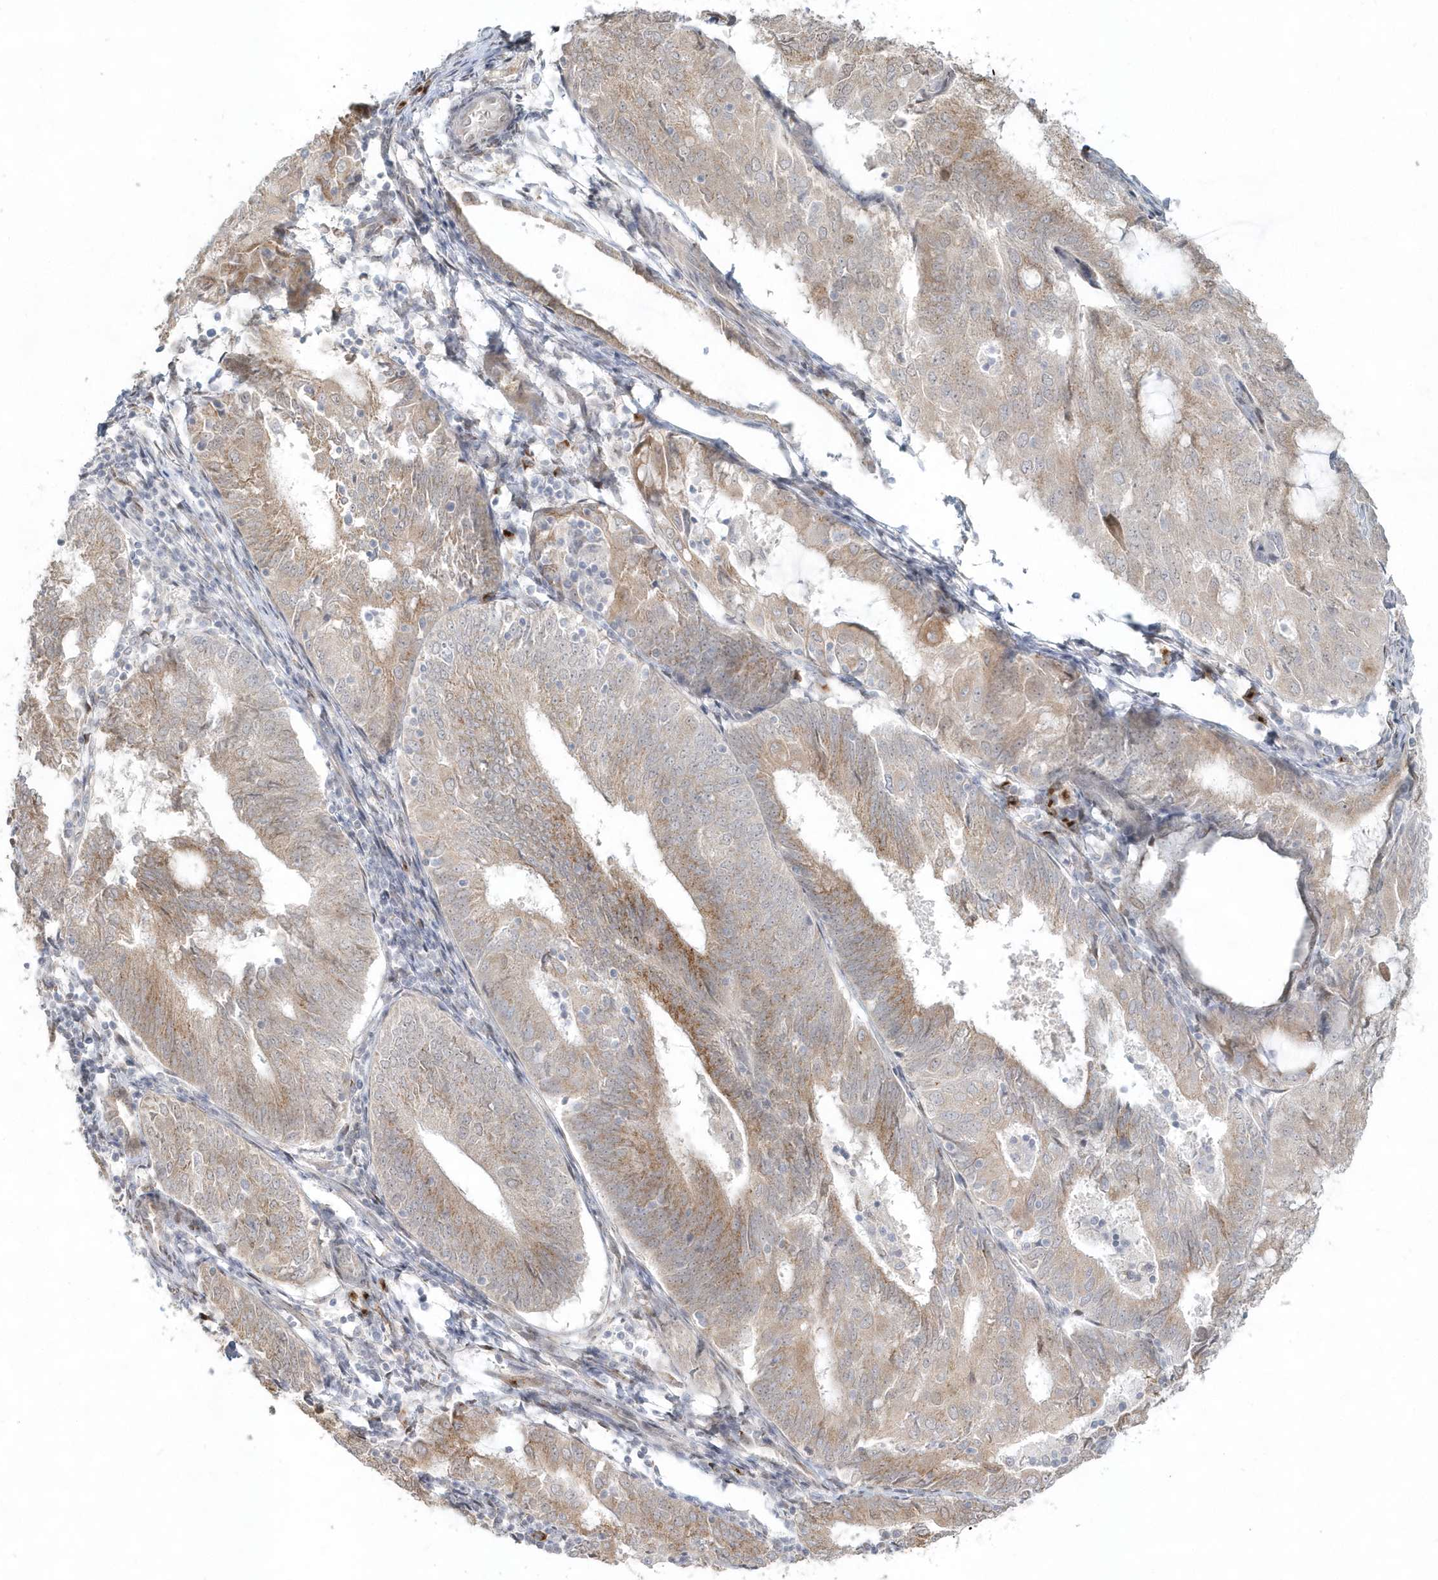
{"staining": {"intensity": "moderate", "quantity": ">75%", "location": "cytoplasmic/membranous"}, "tissue": "endometrial cancer", "cell_type": "Tumor cells", "image_type": "cancer", "snomed": [{"axis": "morphology", "description": "Adenocarcinoma, NOS"}, {"axis": "topography", "description": "Endometrium"}], "caption": "This photomicrograph displays adenocarcinoma (endometrial) stained with immunohistochemistry to label a protein in brown. The cytoplasmic/membranous of tumor cells show moderate positivity for the protein. Nuclei are counter-stained blue.", "gene": "DHFR", "patient": {"sex": "female", "age": 81}}